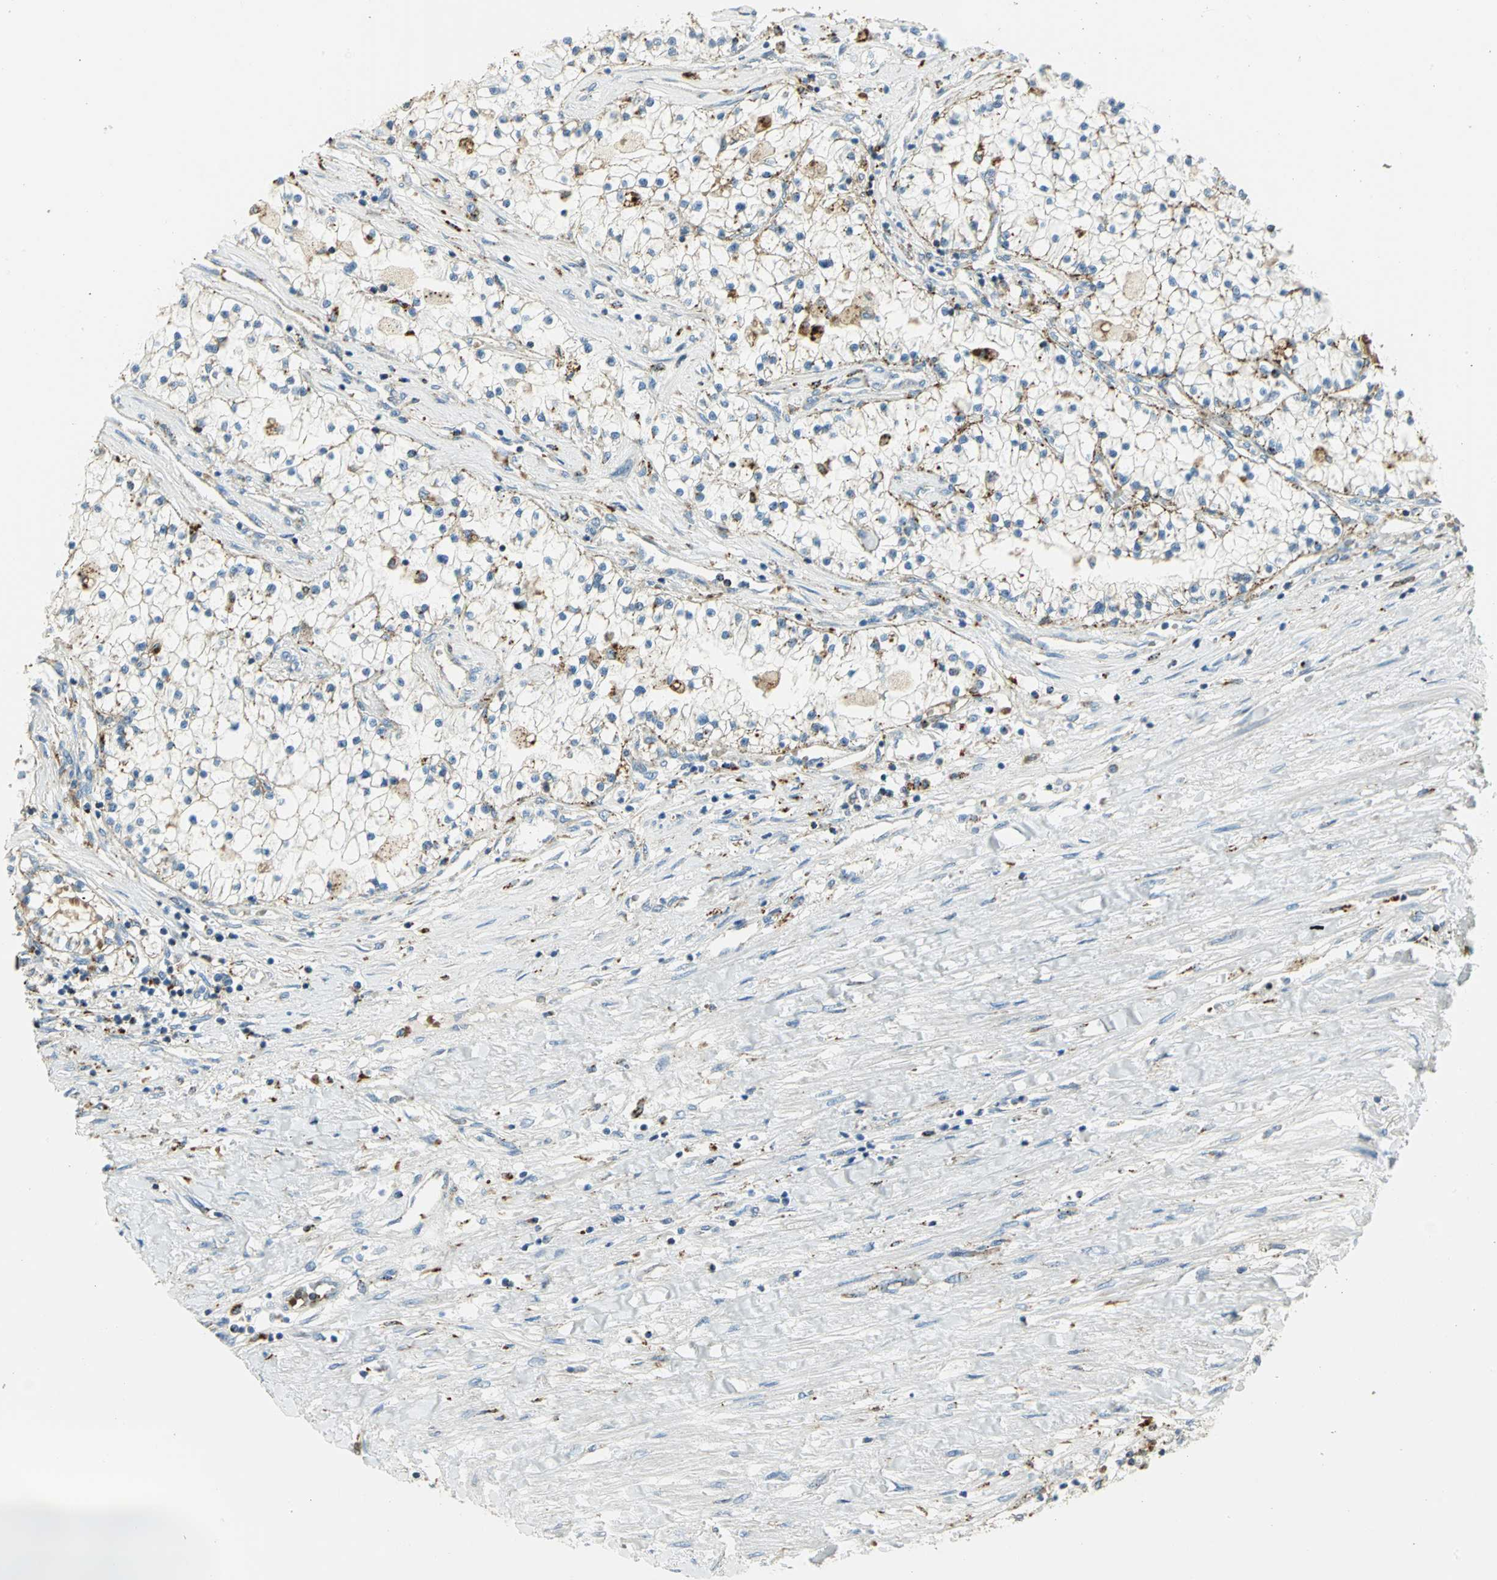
{"staining": {"intensity": "moderate", "quantity": "25%-75%", "location": "cytoplasmic/membranous"}, "tissue": "renal cancer", "cell_type": "Tumor cells", "image_type": "cancer", "snomed": [{"axis": "morphology", "description": "Adenocarcinoma, NOS"}, {"axis": "topography", "description": "Kidney"}], "caption": "Renal adenocarcinoma was stained to show a protein in brown. There is medium levels of moderate cytoplasmic/membranous staining in approximately 25%-75% of tumor cells. The staining was performed using DAB (3,3'-diaminobenzidine), with brown indicating positive protein expression. Nuclei are stained blue with hematoxylin.", "gene": "ARSA", "patient": {"sex": "male", "age": 68}}